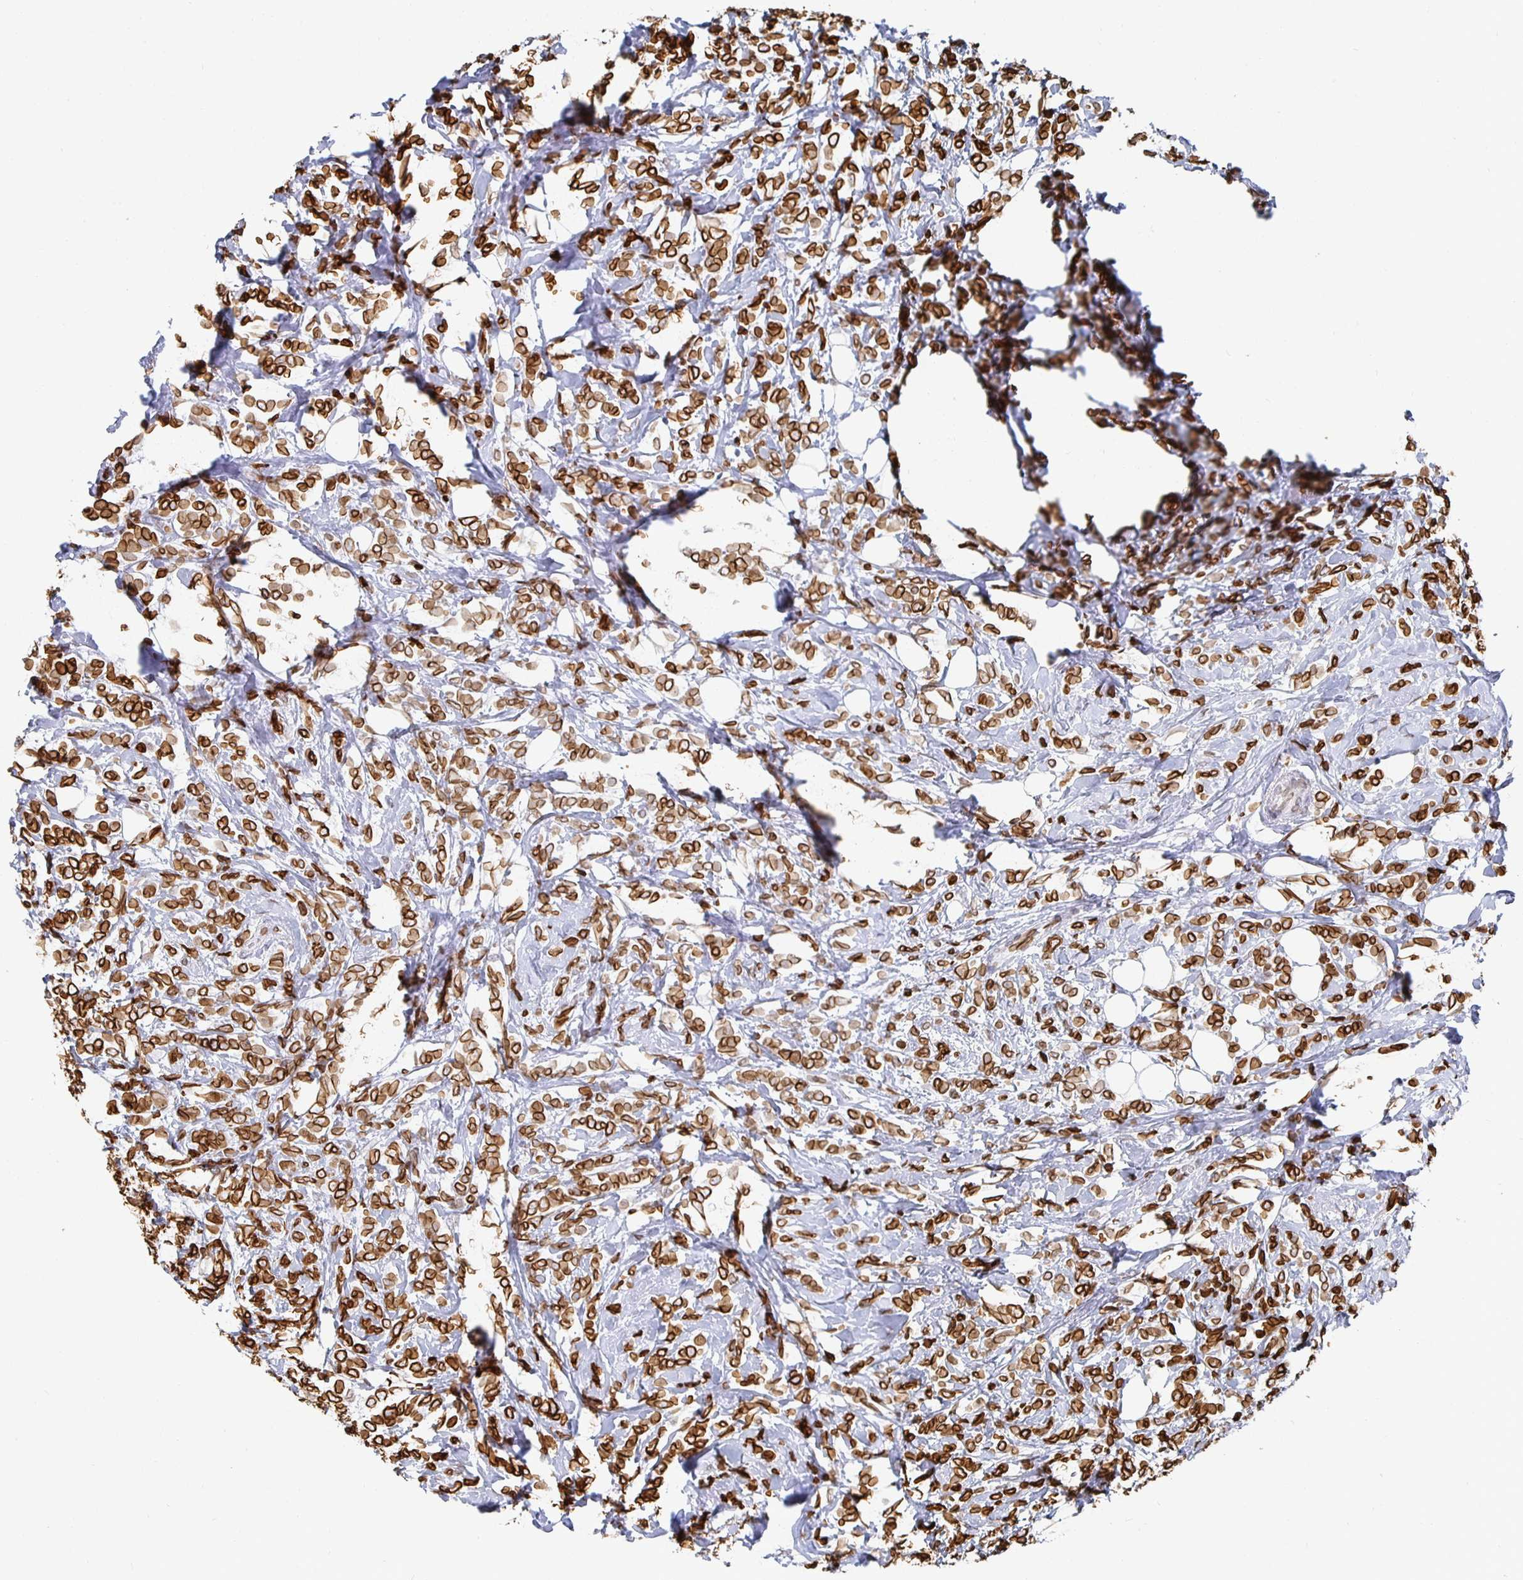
{"staining": {"intensity": "strong", "quantity": ">75%", "location": "cytoplasmic/membranous,nuclear"}, "tissue": "breast cancer", "cell_type": "Tumor cells", "image_type": "cancer", "snomed": [{"axis": "morphology", "description": "Lobular carcinoma"}, {"axis": "topography", "description": "Breast"}], "caption": "Strong cytoplasmic/membranous and nuclear expression for a protein is appreciated in approximately >75% of tumor cells of lobular carcinoma (breast) using IHC.", "gene": "LMNB1", "patient": {"sex": "female", "age": 49}}